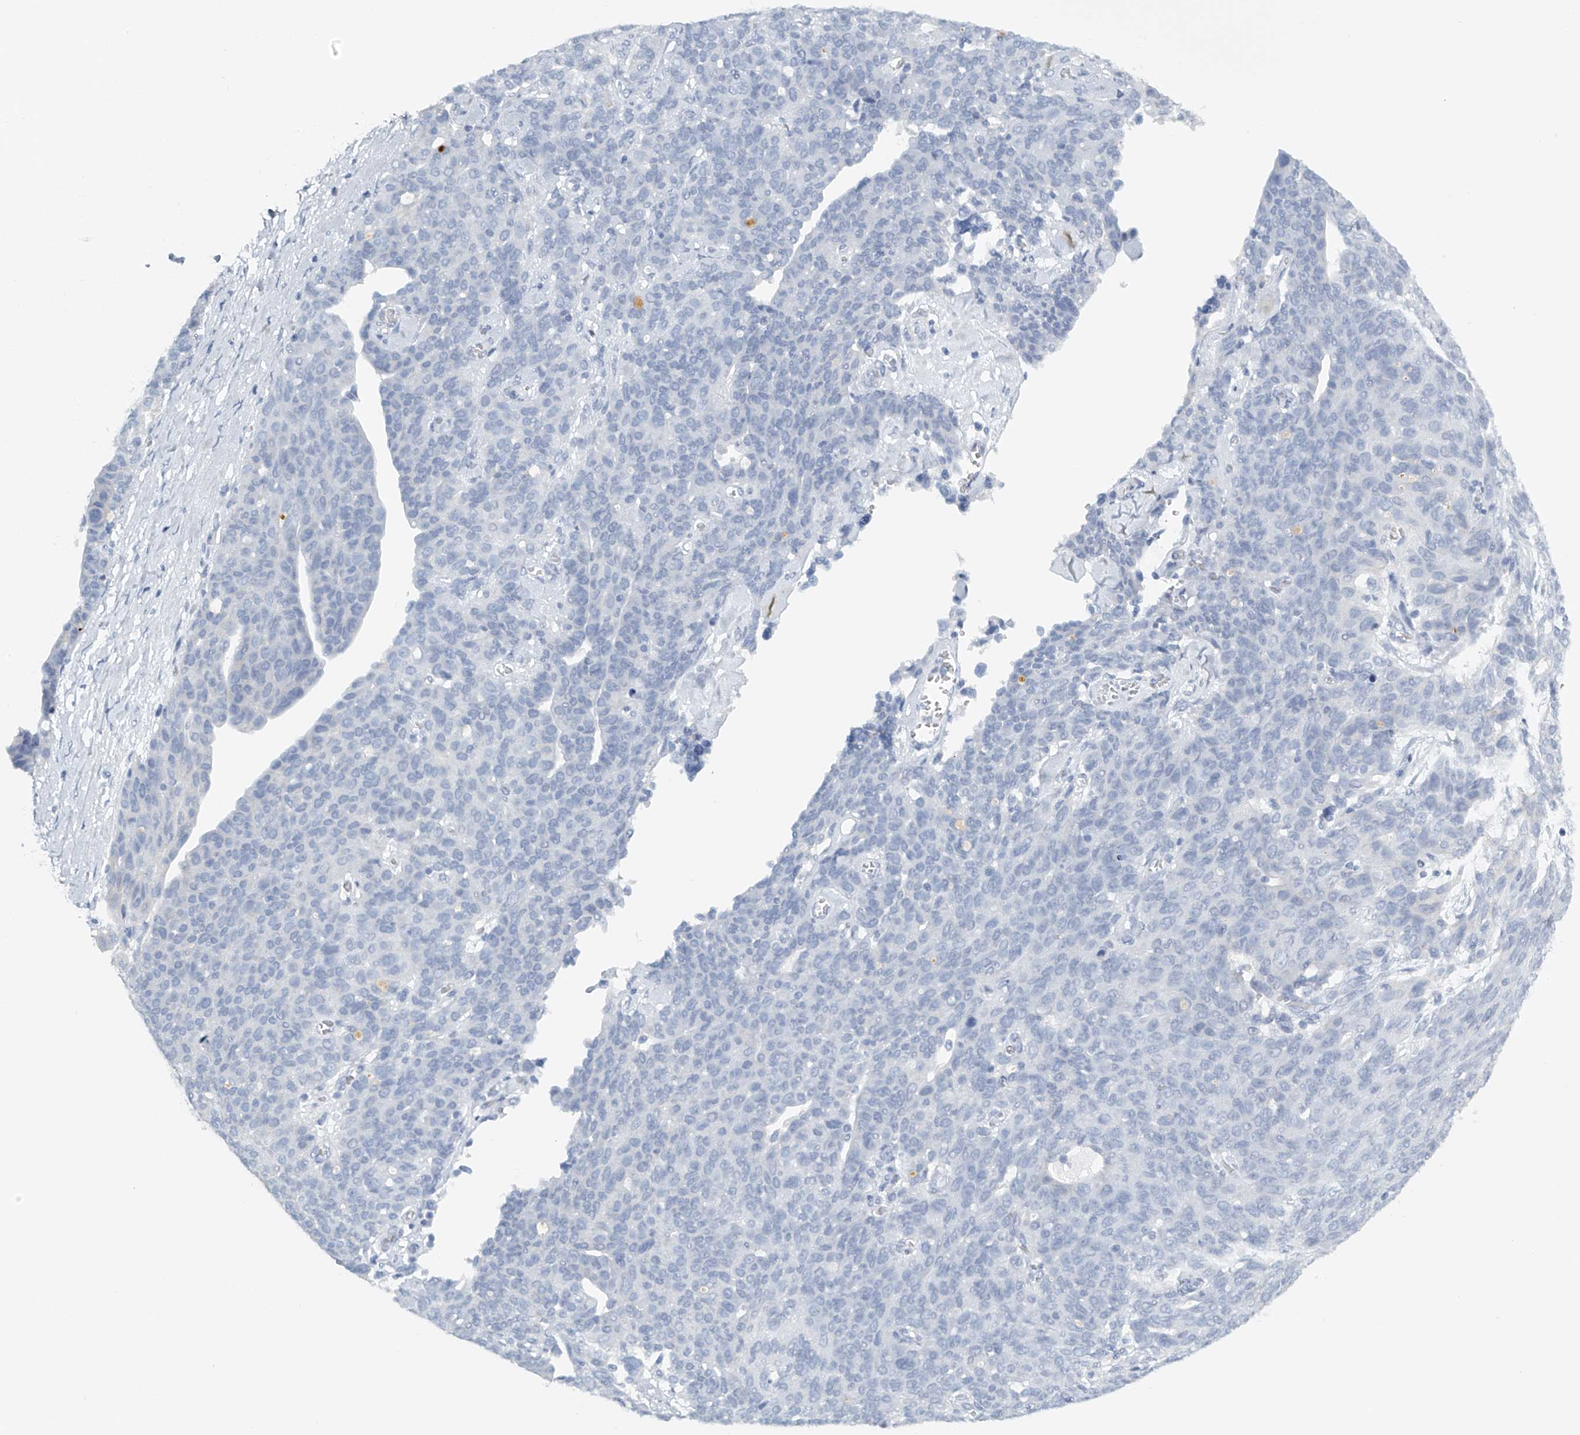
{"staining": {"intensity": "negative", "quantity": "none", "location": "none"}, "tissue": "ovarian cancer", "cell_type": "Tumor cells", "image_type": "cancer", "snomed": [{"axis": "morphology", "description": "Carcinoma, endometroid"}, {"axis": "topography", "description": "Ovary"}], "caption": "Protein analysis of ovarian endometroid carcinoma shows no significant positivity in tumor cells.", "gene": "FAT2", "patient": {"sex": "female", "age": 60}}